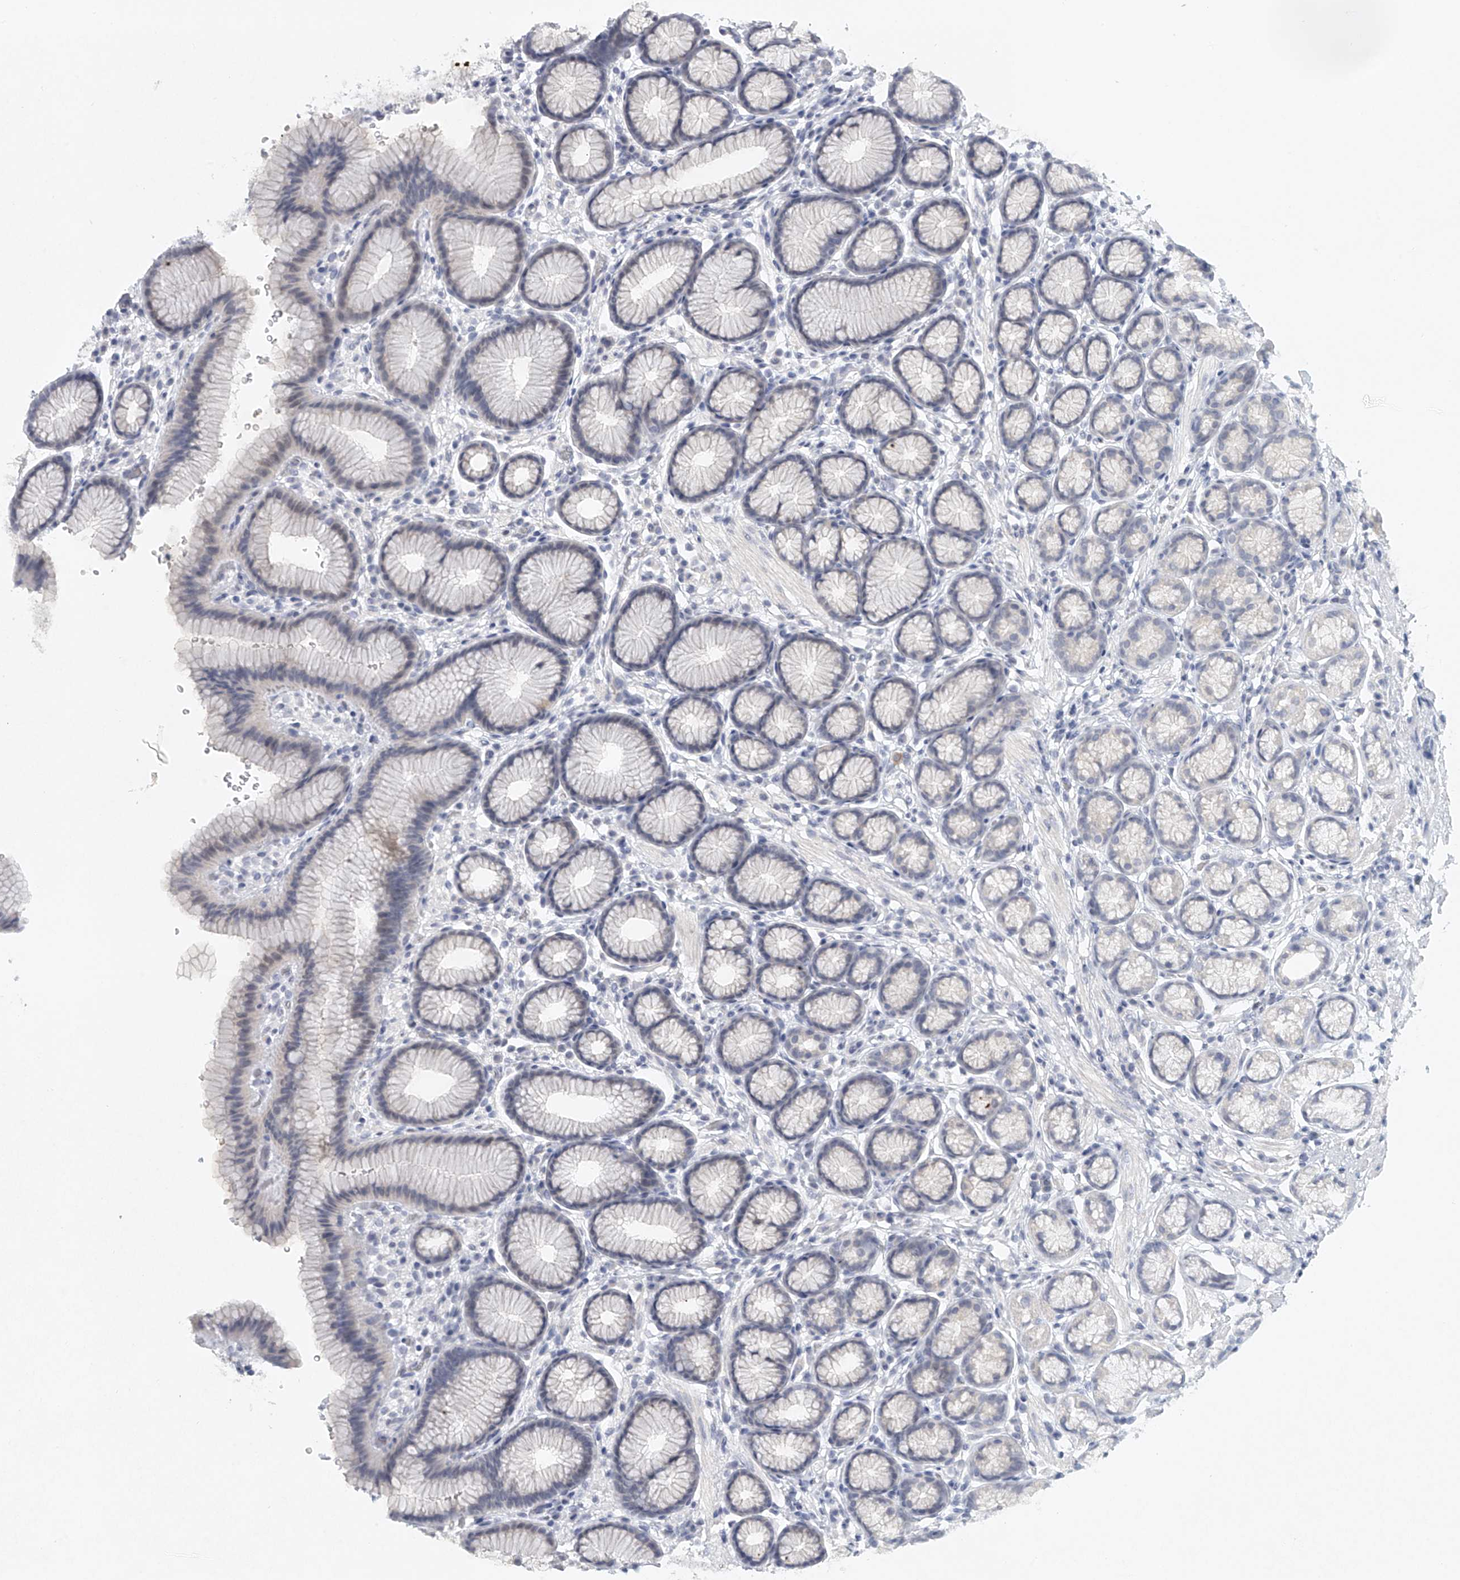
{"staining": {"intensity": "negative", "quantity": "none", "location": "none"}, "tissue": "stomach", "cell_type": "Glandular cells", "image_type": "normal", "snomed": [{"axis": "morphology", "description": "Normal tissue, NOS"}, {"axis": "topography", "description": "Stomach"}], "caption": "The immunohistochemistry histopathology image has no significant staining in glandular cells of stomach.", "gene": "FAT2", "patient": {"sex": "male", "age": 42}}